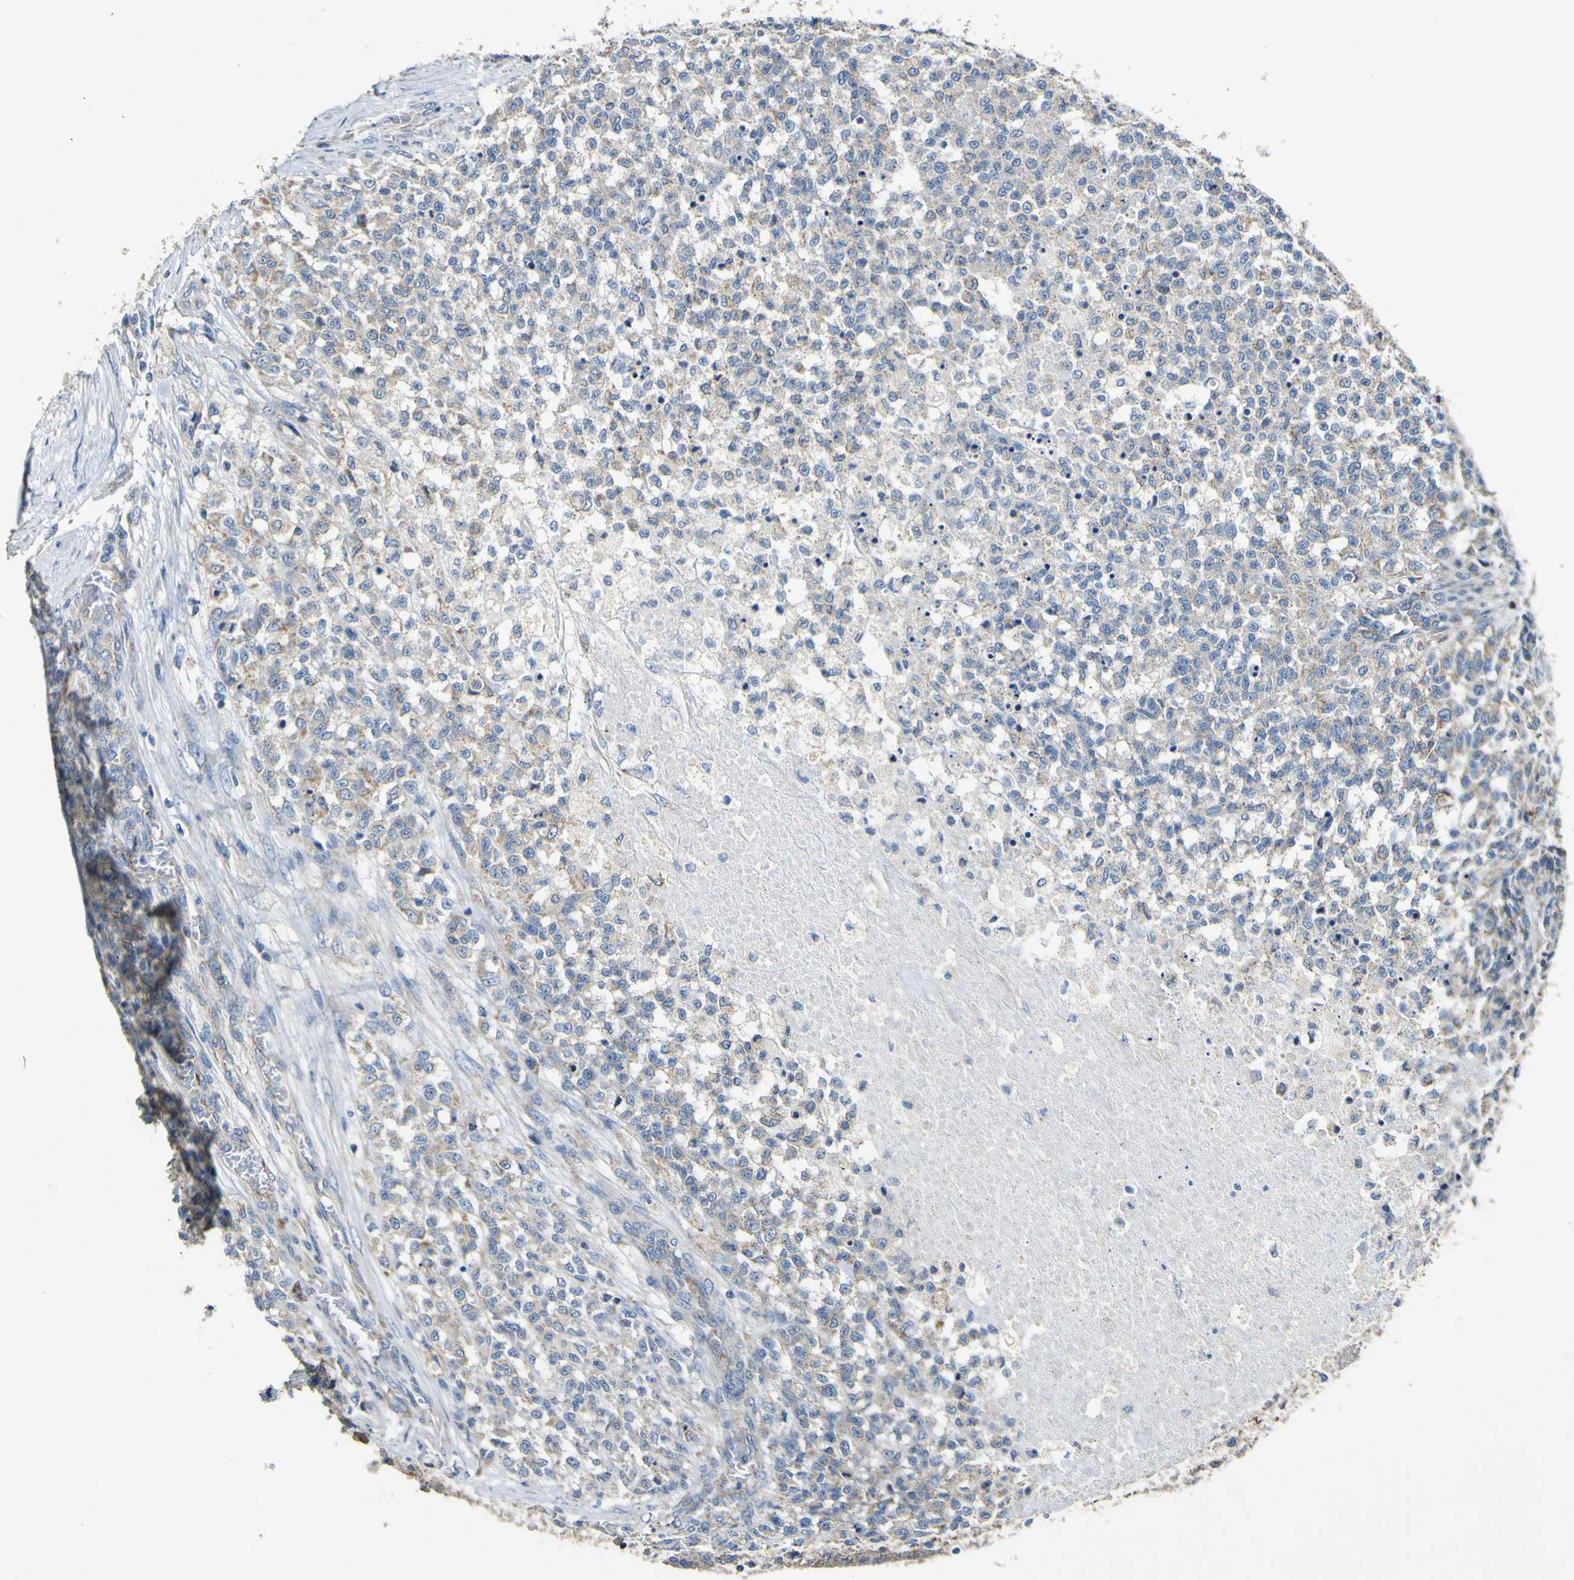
{"staining": {"intensity": "weak", "quantity": "<25%", "location": "cytoplasmic/membranous"}, "tissue": "testis cancer", "cell_type": "Tumor cells", "image_type": "cancer", "snomed": [{"axis": "morphology", "description": "Seminoma, NOS"}, {"axis": "topography", "description": "Testis"}], "caption": "Histopathology image shows no protein staining in tumor cells of testis cancer (seminoma) tissue.", "gene": "ALDH18A1", "patient": {"sex": "male", "age": 59}}